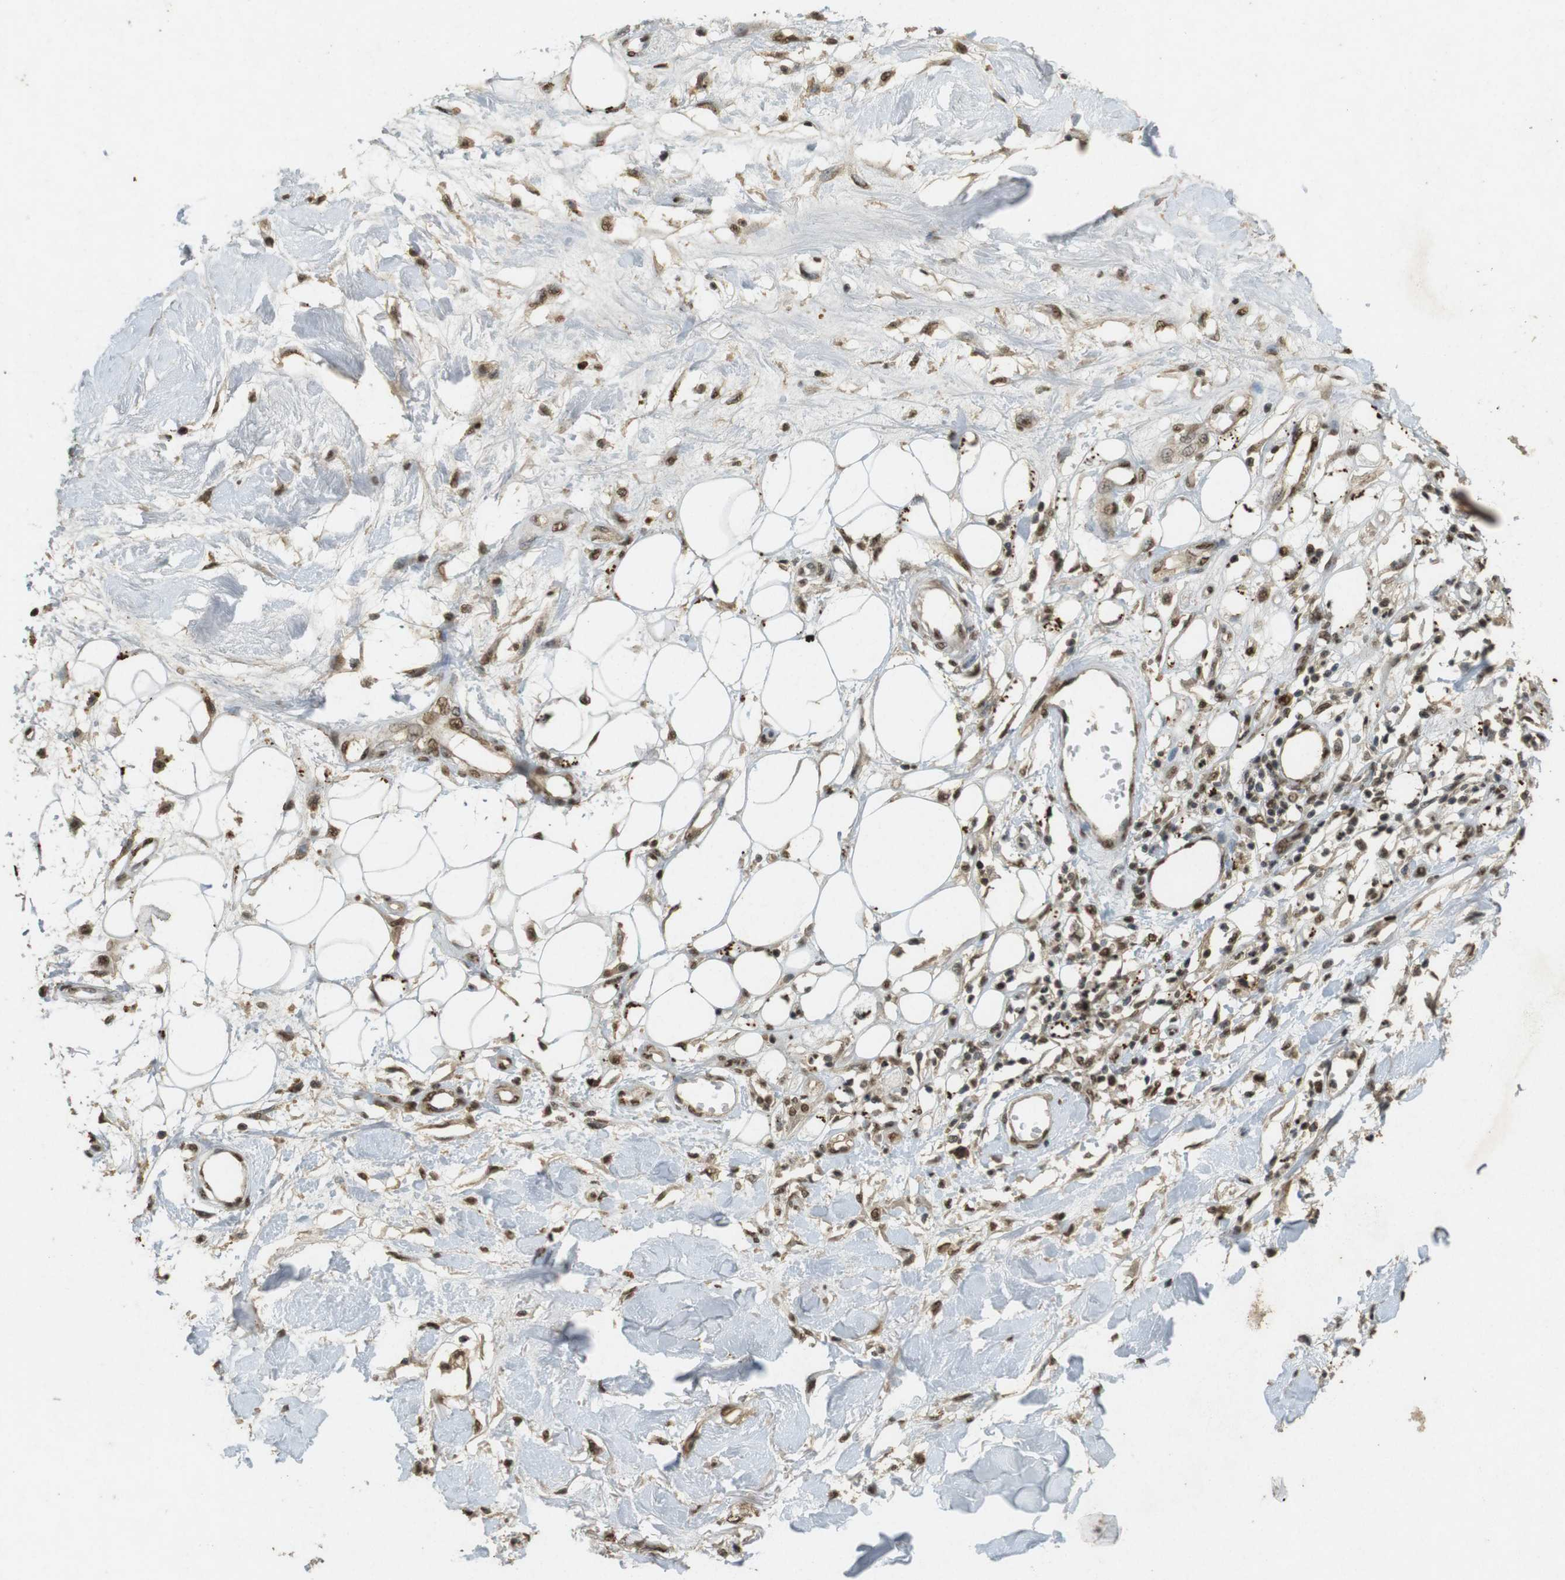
{"staining": {"intensity": "strong", "quantity": ">75%", "location": "nuclear"}, "tissue": "adipose tissue", "cell_type": "Adipocytes", "image_type": "normal", "snomed": [{"axis": "morphology", "description": "Normal tissue, NOS"}, {"axis": "morphology", "description": "Squamous cell carcinoma, NOS"}, {"axis": "topography", "description": "Skin"}, {"axis": "topography", "description": "Peripheral nerve tissue"}], "caption": "High-power microscopy captured an immunohistochemistry (IHC) image of unremarkable adipose tissue, revealing strong nuclear staining in approximately >75% of adipocytes.", "gene": "GATA4", "patient": {"sex": "male", "age": 83}}